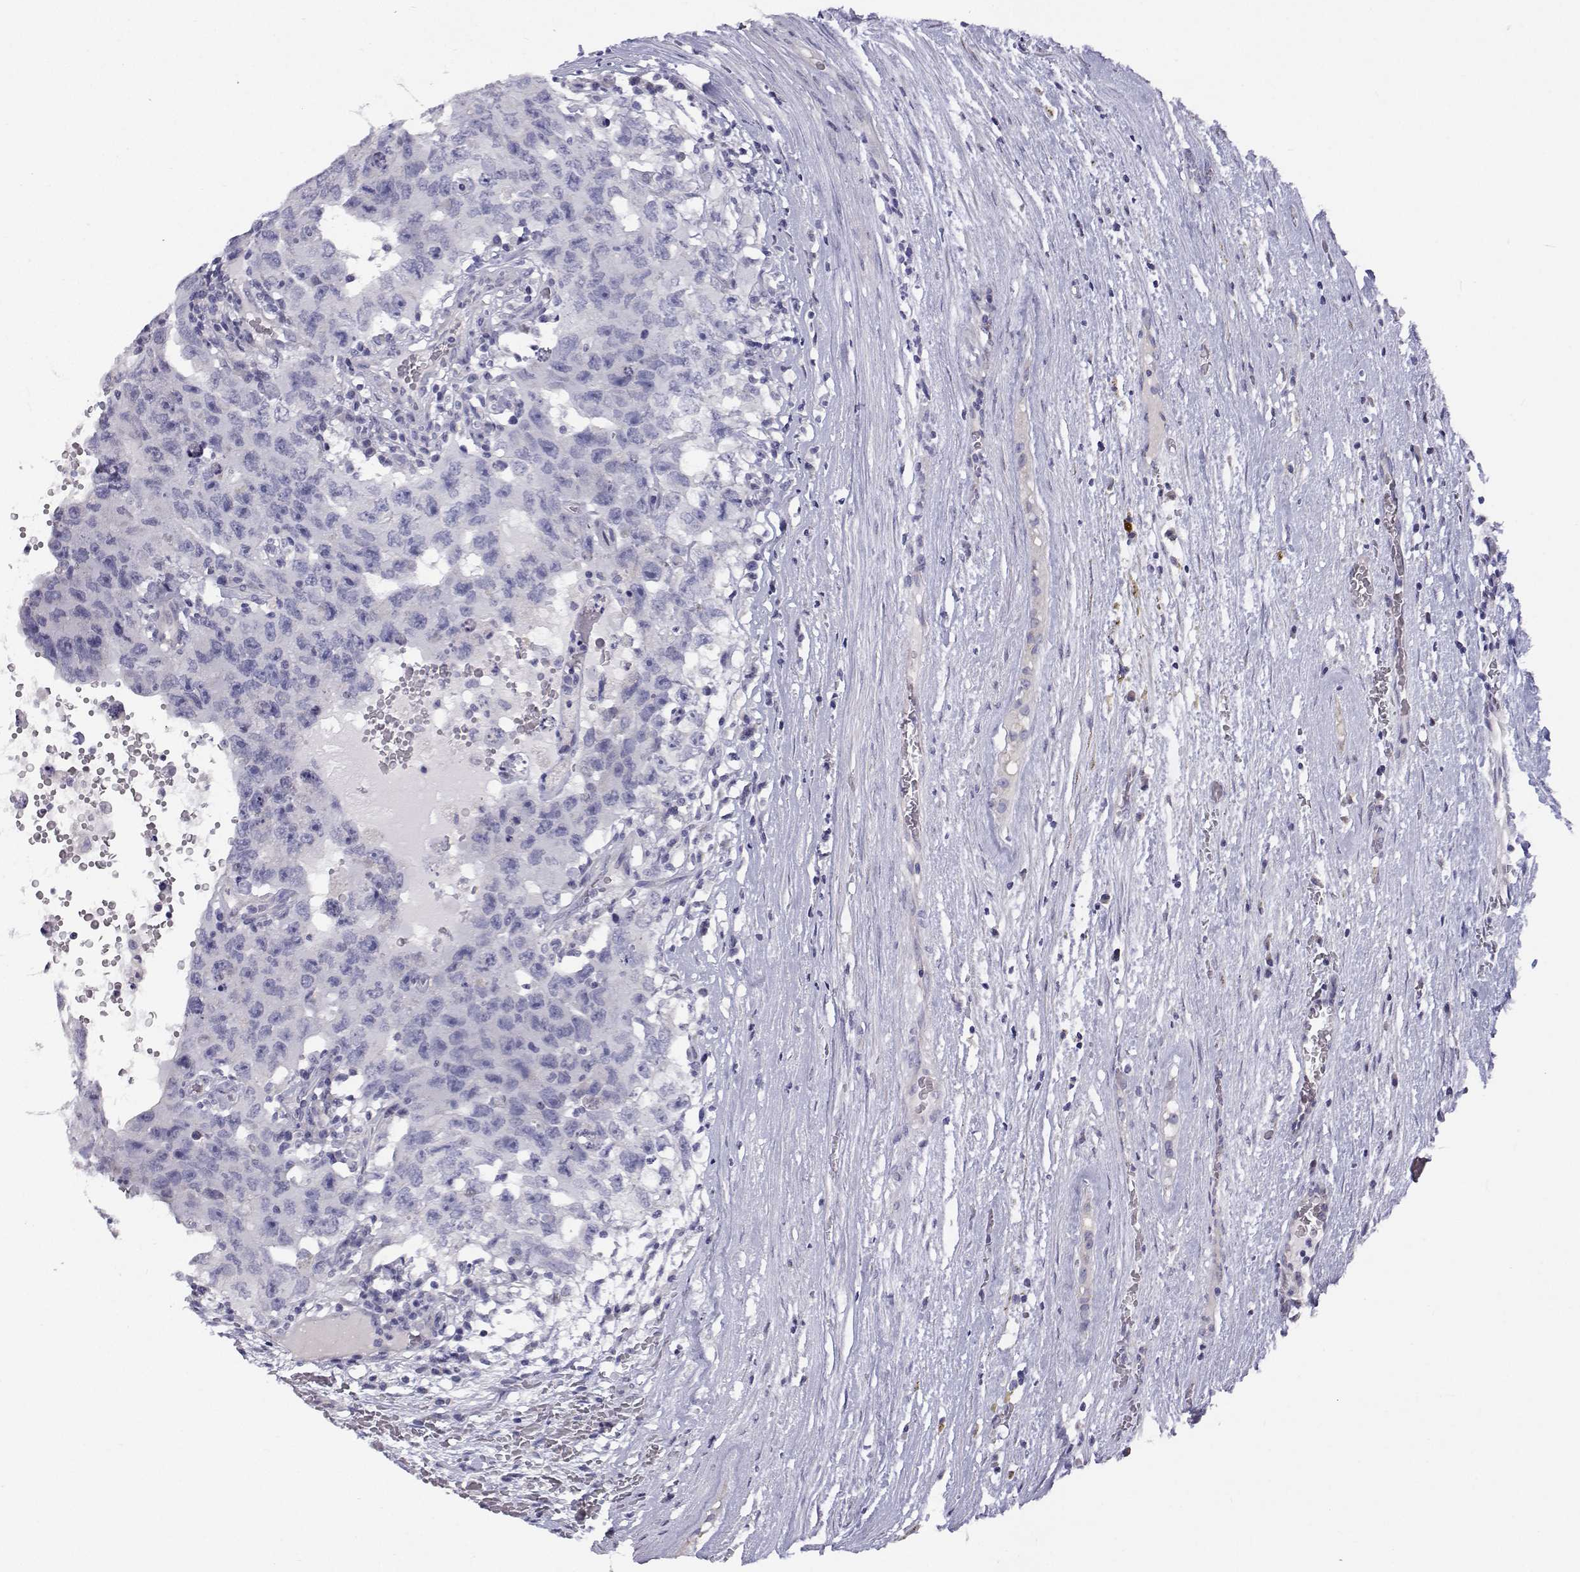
{"staining": {"intensity": "negative", "quantity": "none", "location": "none"}, "tissue": "testis cancer", "cell_type": "Tumor cells", "image_type": "cancer", "snomed": [{"axis": "morphology", "description": "Carcinoma, Embryonal, NOS"}, {"axis": "topography", "description": "Testis"}], "caption": "There is no significant expression in tumor cells of testis cancer.", "gene": "ANKRD65", "patient": {"sex": "male", "age": 26}}